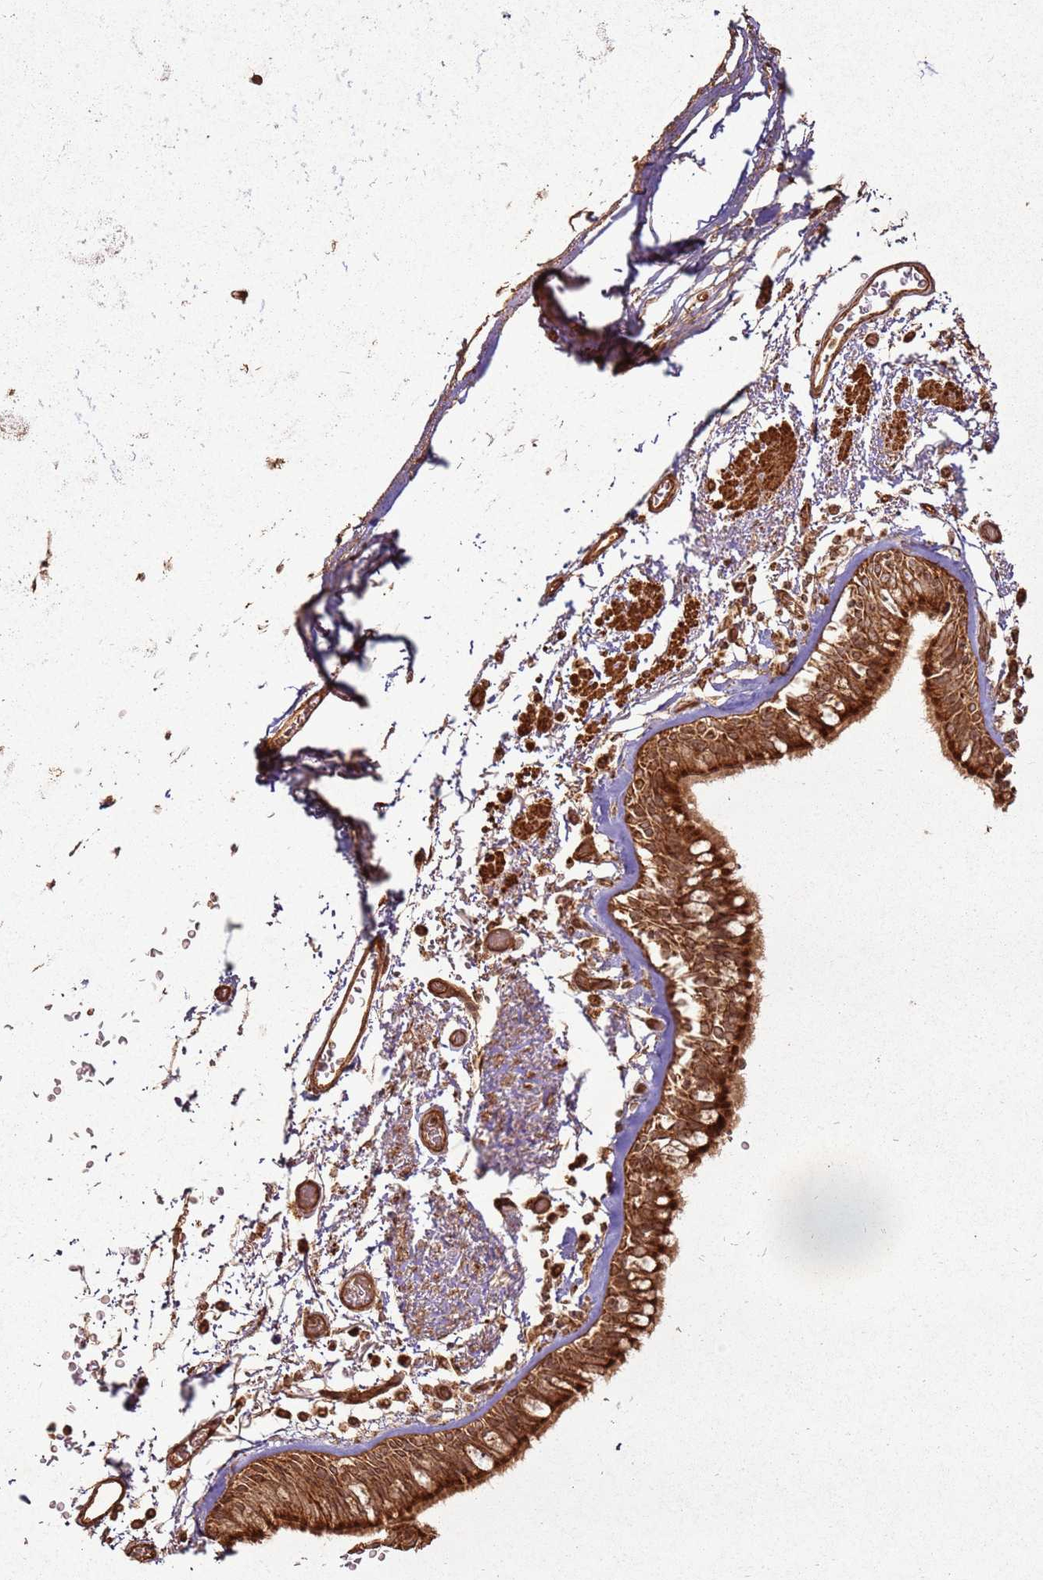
{"staining": {"intensity": "strong", "quantity": ">75%", "location": "cytoplasmic/membranous"}, "tissue": "bronchus", "cell_type": "Respiratory epithelial cells", "image_type": "normal", "snomed": [{"axis": "morphology", "description": "Normal tissue, NOS"}, {"axis": "topography", "description": "Bronchus"}], "caption": "There is high levels of strong cytoplasmic/membranous positivity in respiratory epithelial cells of unremarkable bronchus, as demonstrated by immunohistochemical staining (brown color).", "gene": "MRPS6", "patient": {"sex": "male", "age": 65}}